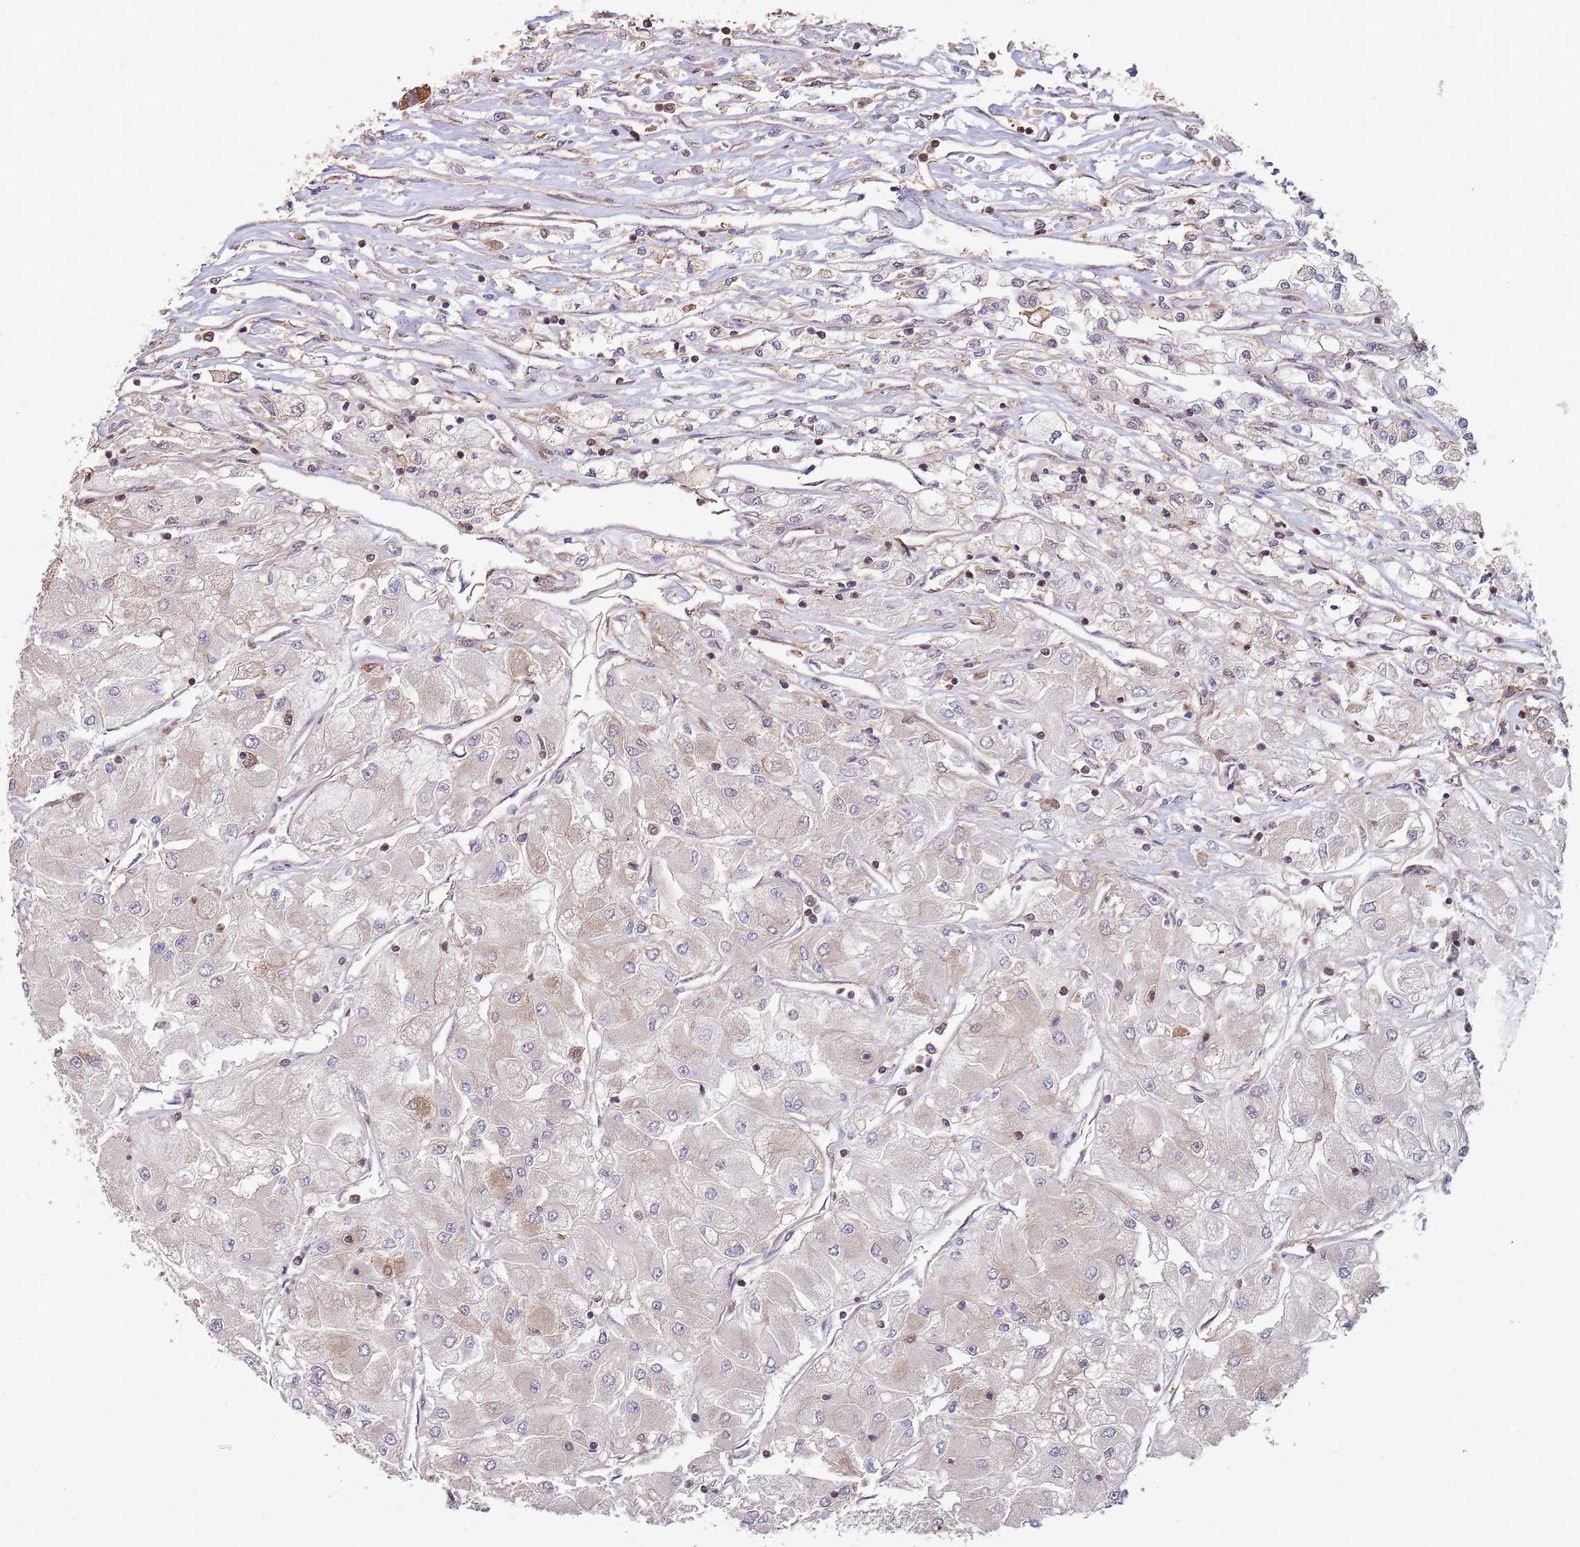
{"staining": {"intensity": "weak", "quantity": "<25%", "location": "cytoplasmic/membranous"}, "tissue": "renal cancer", "cell_type": "Tumor cells", "image_type": "cancer", "snomed": [{"axis": "morphology", "description": "Adenocarcinoma, NOS"}, {"axis": "topography", "description": "Kidney"}], "caption": "The photomicrograph displays no staining of tumor cells in renal cancer.", "gene": "RNF19B", "patient": {"sex": "male", "age": 80}}